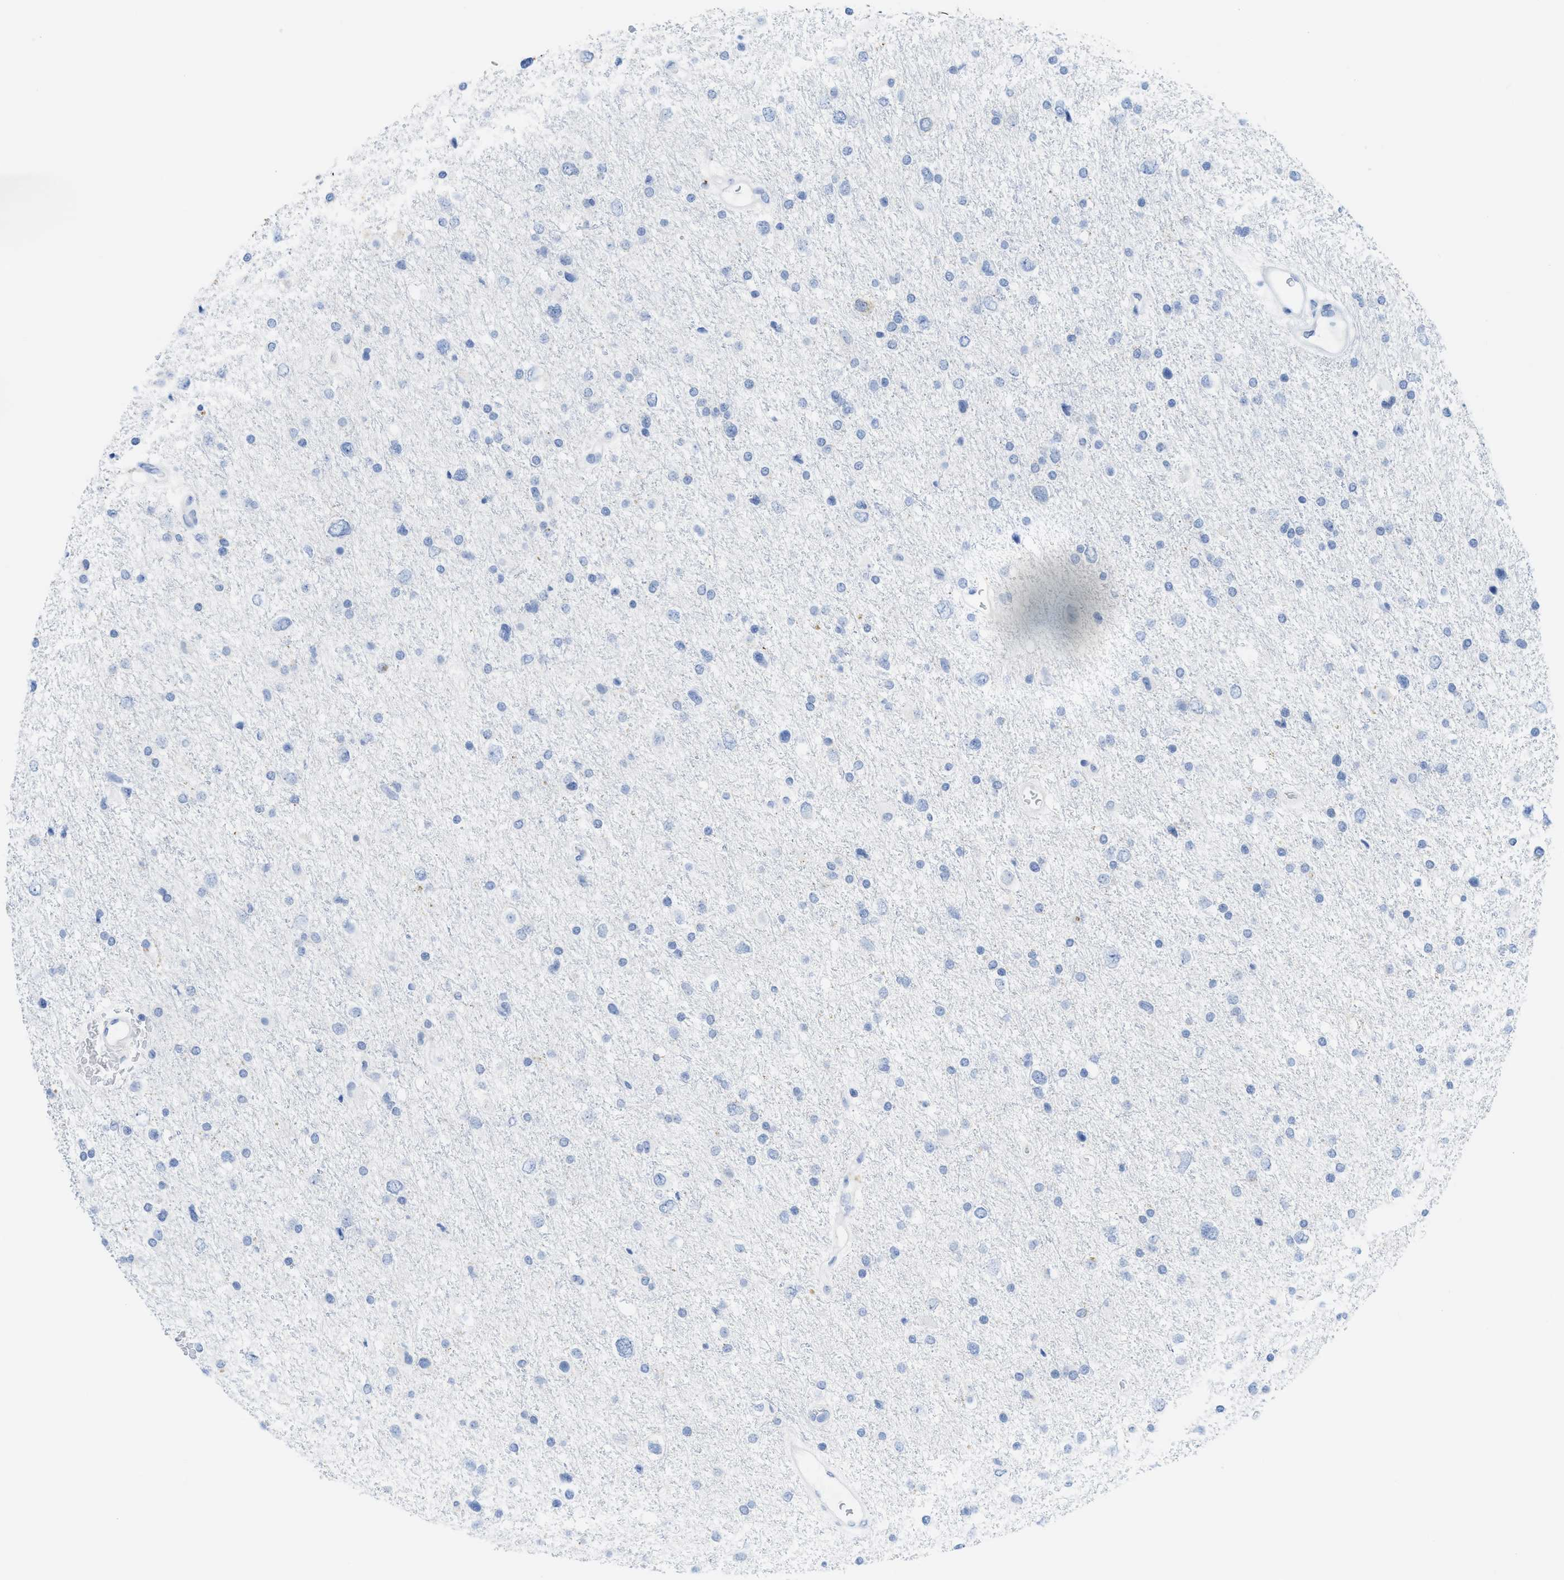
{"staining": {"intensity": "negative", "quantity": "none", "location": "none"}, "tissue": "glioma", "cell_type": "Tumor cells", "image_type": "cancer", "snomed": [{"axis": "morphology", "description": "Glioma, malignant, Low grade"}, {"axis": "topography", "description": "Brain"}], "caption": "An immunohistochemistry histopathology image of malignant glioma (low-grade) is shown. There is no staining in tumor cells of malignant glioma (low-grade).", "gene": "WDR4", "patient": {"sex": "female", "age": 37}}